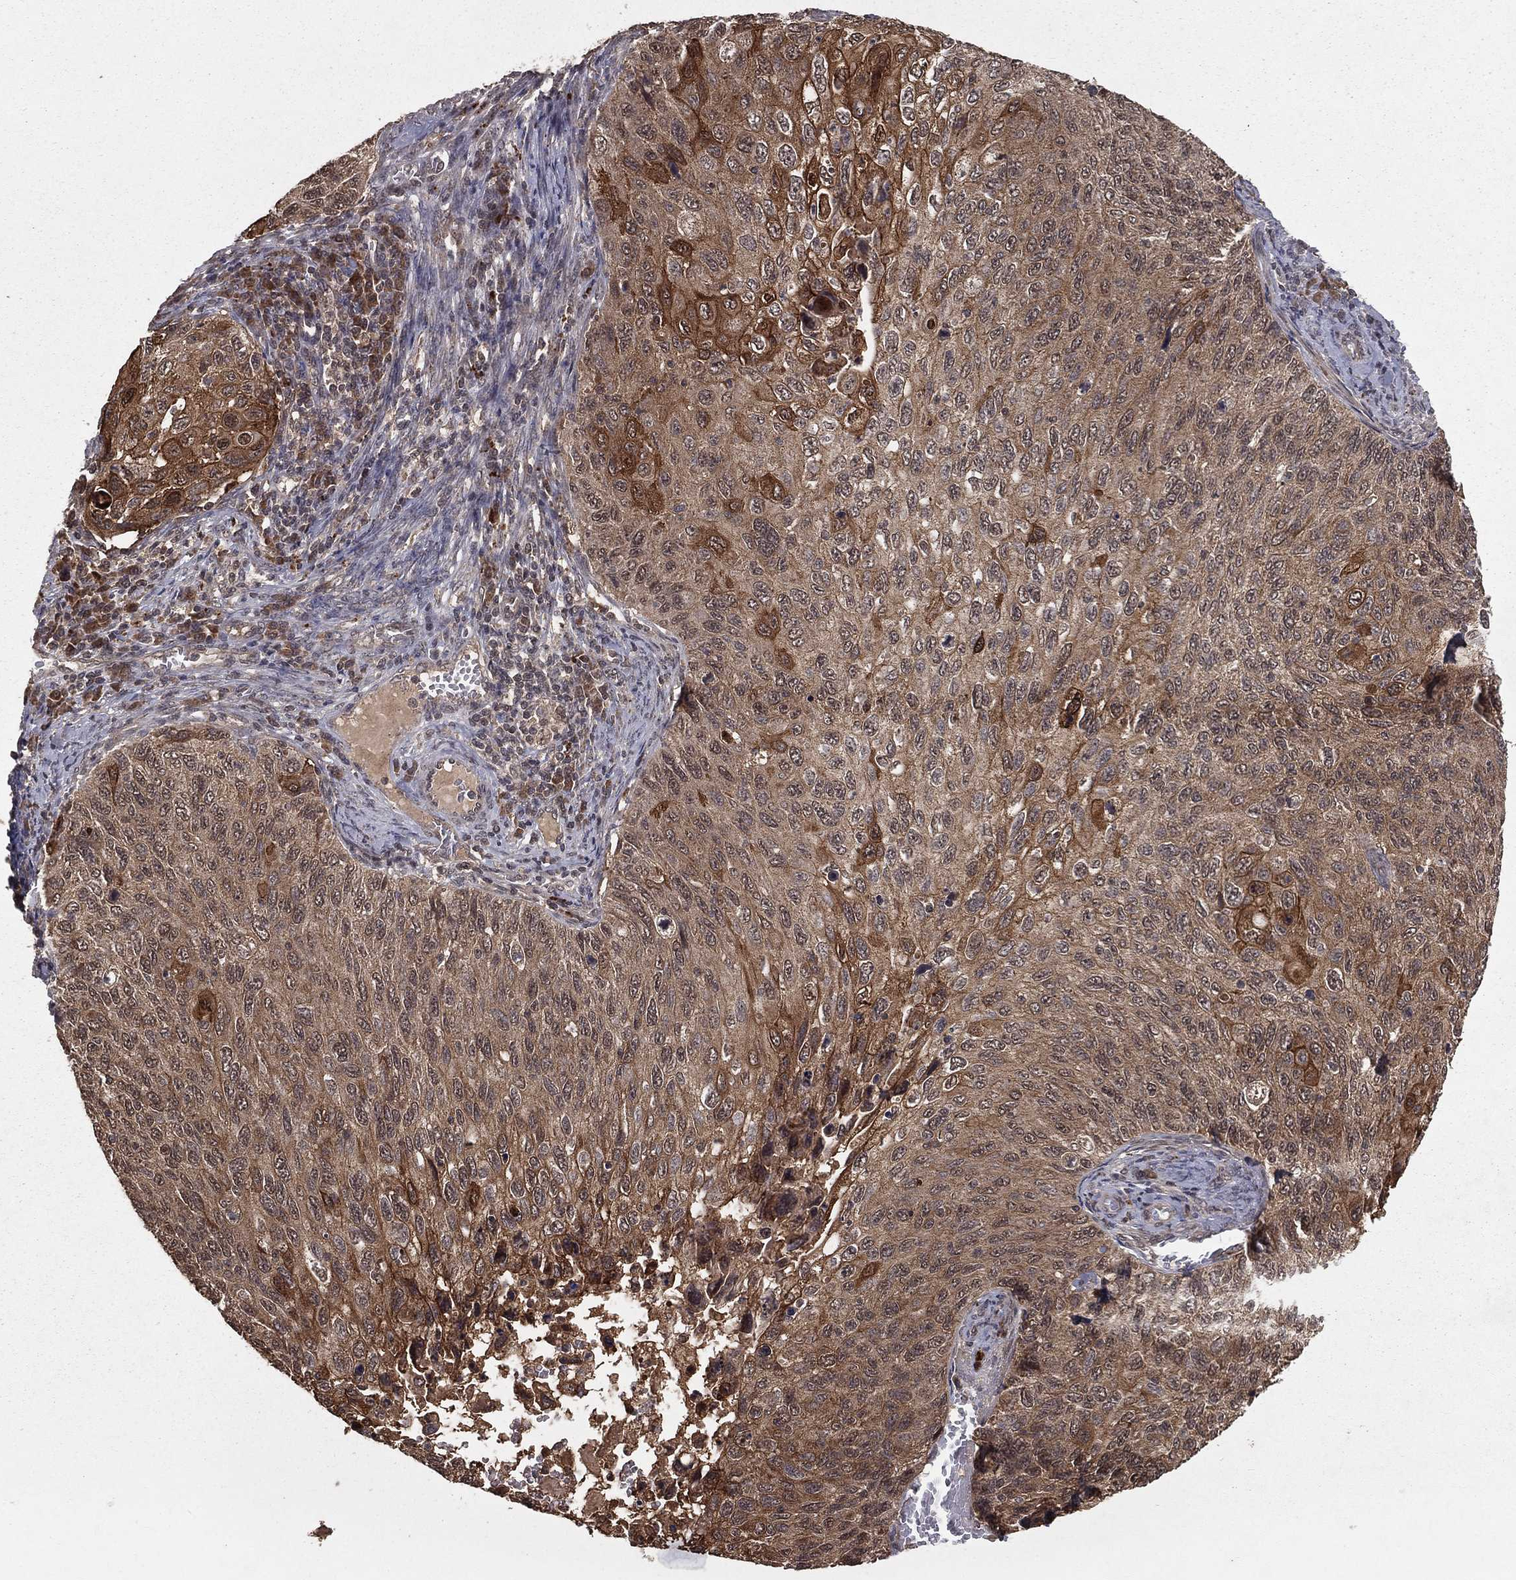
{"staining": {"intensity": "moderate", "quantity": ">75%", "location": "cytoplasmic/membranous"}, "tissue": "cervical cancer", "cell_type": "Tumor cells", "image_type": "cancer", "snomed": [{"axis": "morphology", "description": "Squamous cell carcinoma, NOS"}, {"axis": "topography", "description": "Cervix"}], "caption": "Cervical cancer stained with a protein marker demonstrates moderate staining in tumor cells.", "gene": "ZDHHC15", "patient": {"sex": "female", "age": 70}}